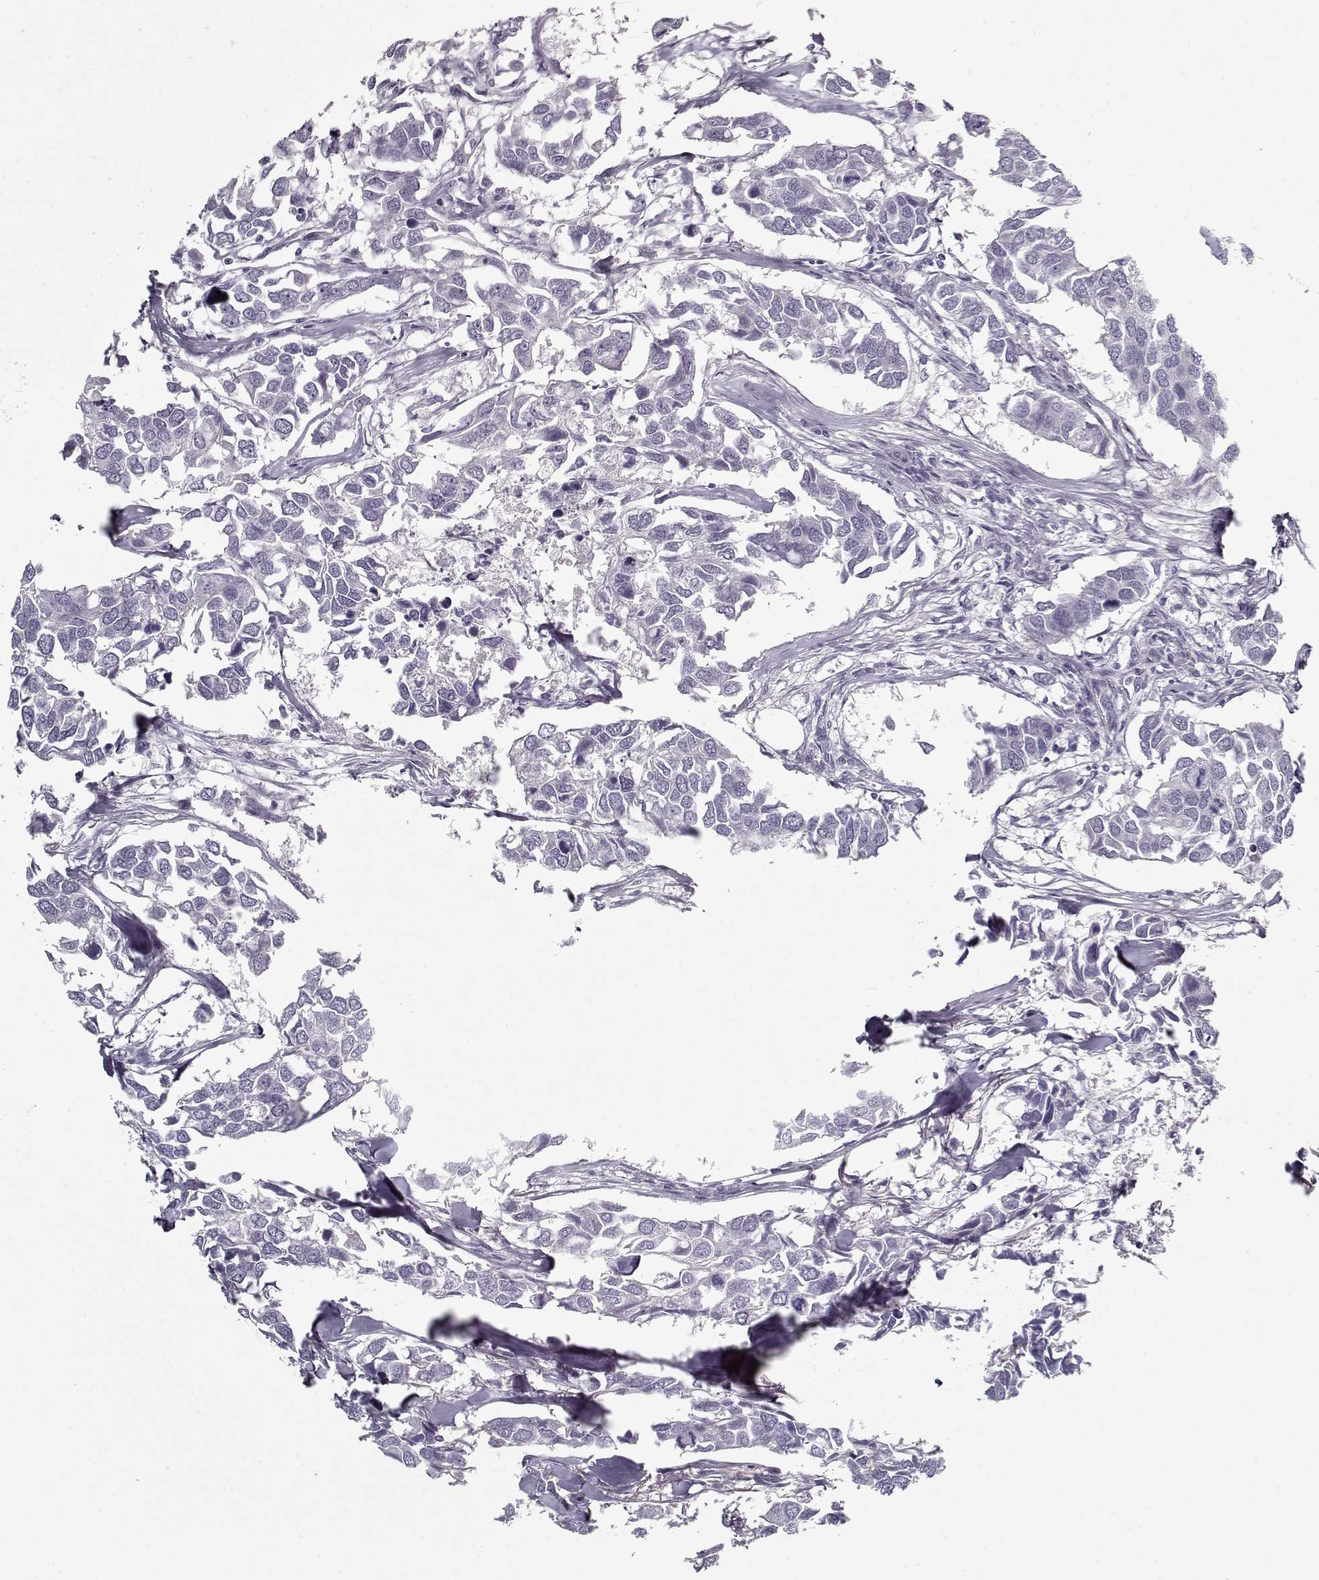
{"staining": {"intensity": "negative", "quantity": "none", "location": "none"}, "tissue": "breast cancer", "cell_type": "Tumor cells", "image_type": "cancer", "snomed": [{"axis": "morphology", "description": "Duct carcinoma"}, {"axis": "topography", "description": "Breast"}], "caption": "This is an immunohistochemistry (IHC) histopathology image of breast intraductal carcinoma. There is no positivity in tumor cells.", "gene": "CCDC136", "patient": {"sex": "female", "age": 83}}